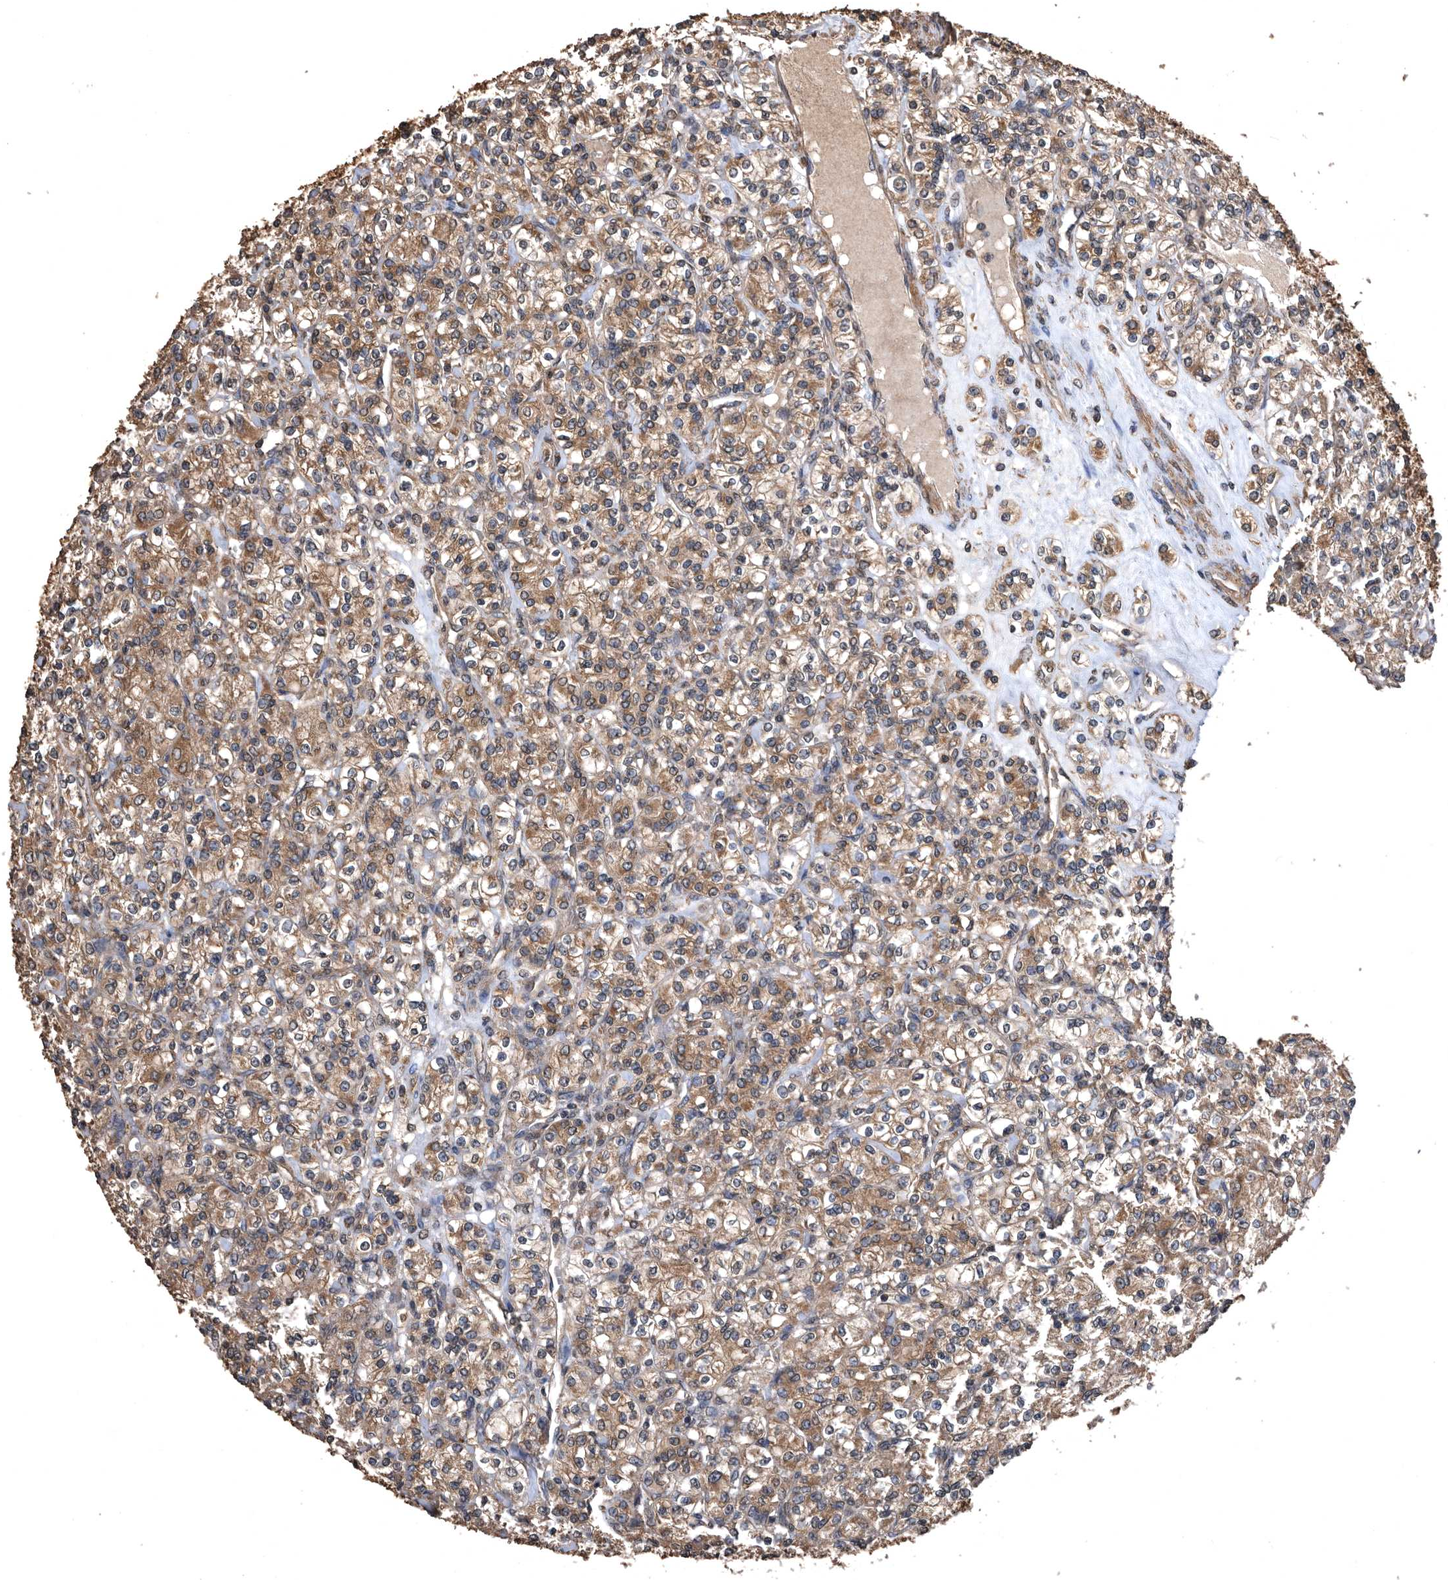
{"staining": {"intensity": "moderate", "quantity": ">75%", "location": "cytoplasmic/membranous"}, "tissue": "renal cancer", "cell_type": "Tumor cells", "image_type": "cancer", "snomed": [{"axis": "morphology", "description": "Adenocarcinoma, NOS"}, {"axis": "topography", "description": "Kidney"}], "caption": "Immunohistochemical staining of human renal adenocarcinoma shows medium levels of moderate cytoplasmic/membranous protein positivity in approximately >75% of tumor cells.", "gene": "NRBP1", "patient": {"sex": "male", "age": 77}}